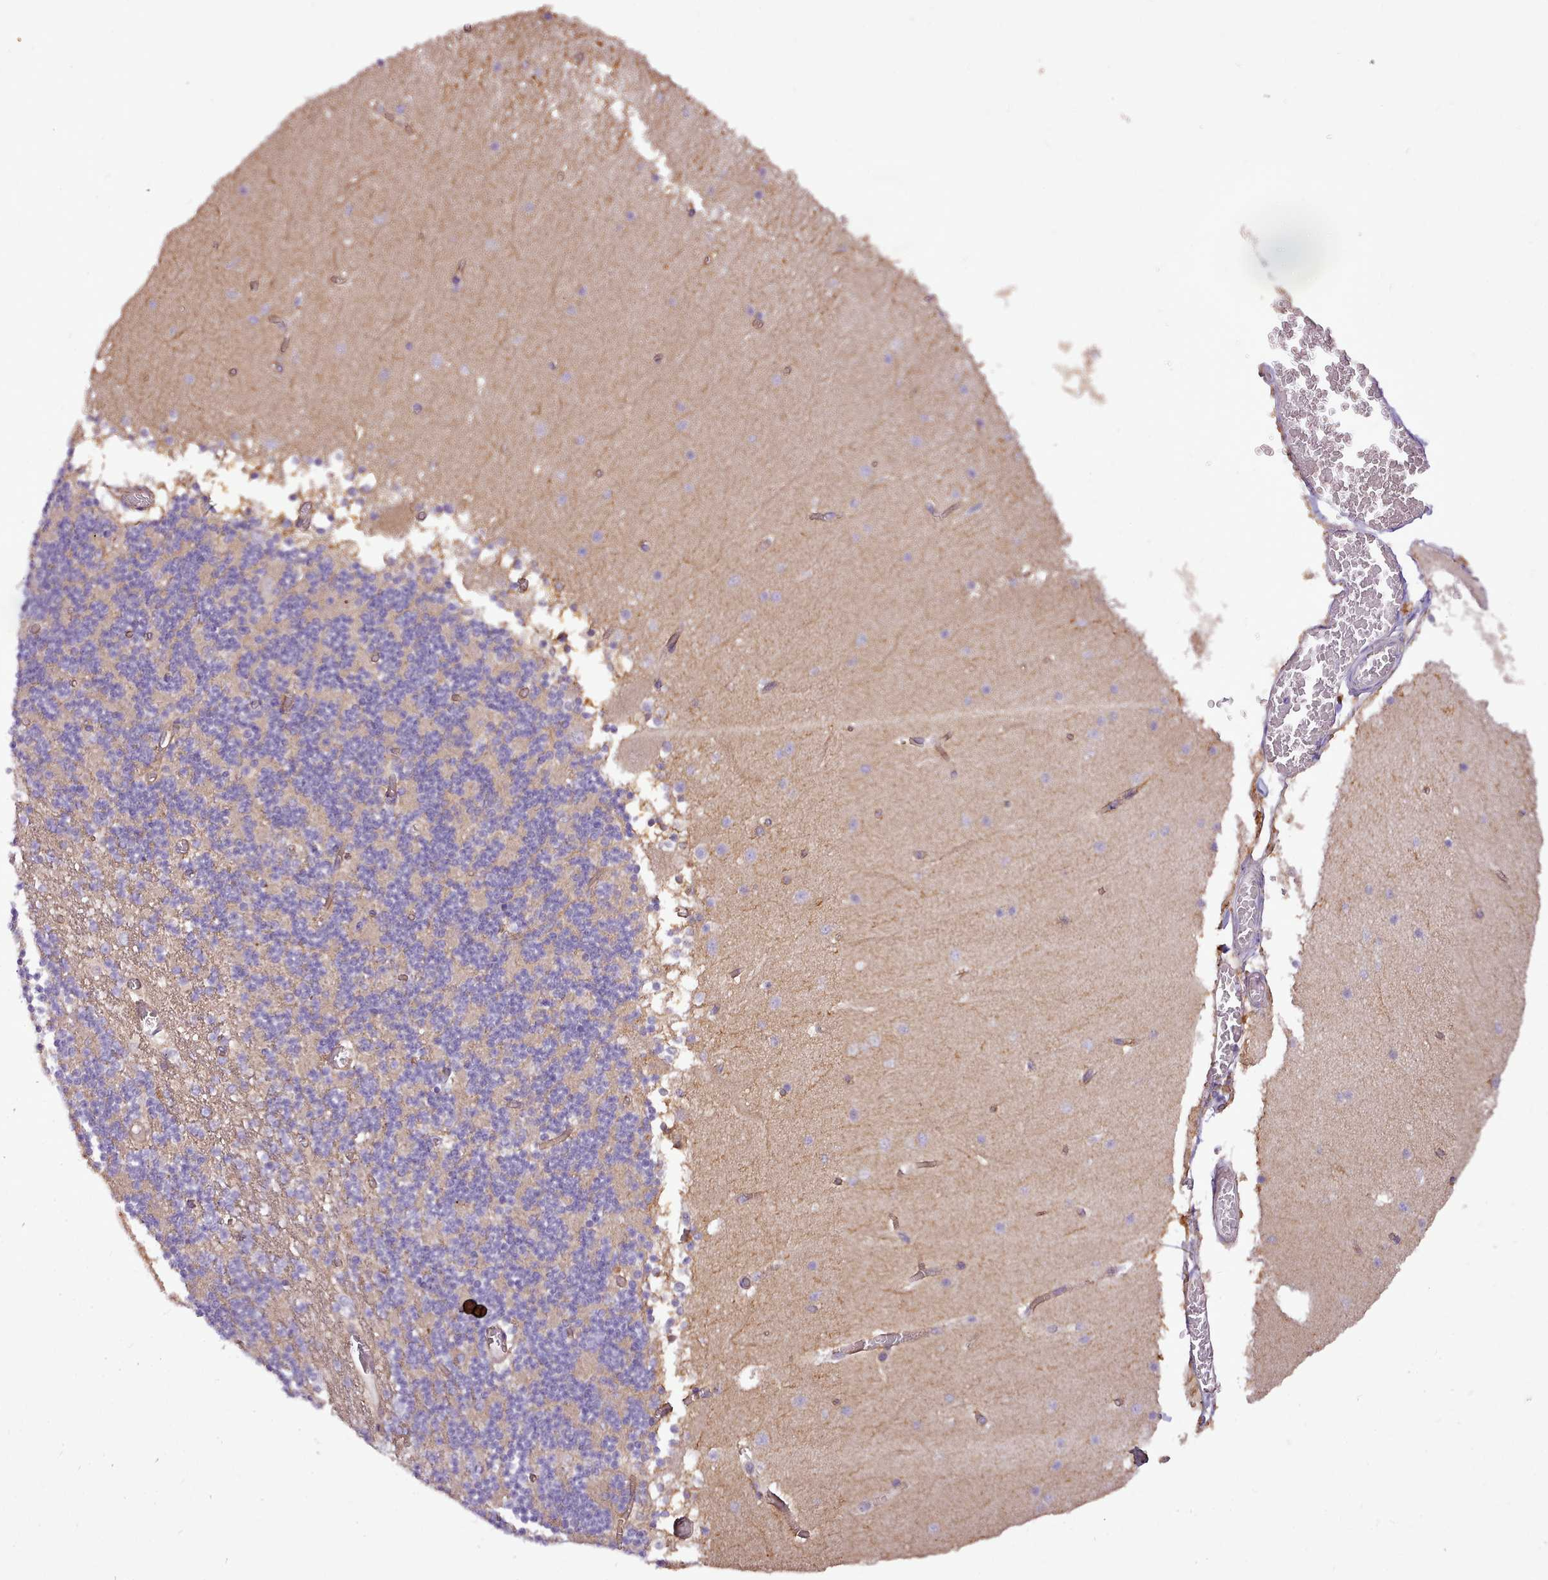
{"staining": {"intensity": "moderate", "quantity": "25%-75%", "location": "cytoplasmic/membranous"}, "tissue": "cerebellum", "cell_type": "Cells in granular layer", "image_type": "normal", "snomed": [{"axis": "morphology", "description": "Normal tissue, NOS"}, {"axis": "topography", "description": "Cerebellum"}], "caption": "Cells in granular layer show medium levels of moderate cytoplasmic/membranous expression in about 25%-75% of cells in unremarkable human cerebellum.", "gene": "NTN4", "patient": {"sex": "female", "age": 28}}